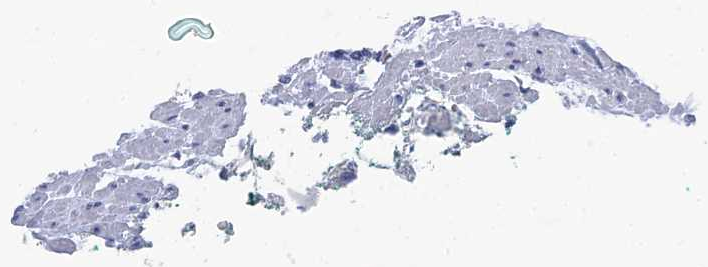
{"staining": {"intensity": "negative", "quantity": "none", "location": "none"}, "tissue": "prostate cancer", "cell_type": "Tumor cells", "image_type": "cancer", "snomed": [{"axis": "morphology", "description": "Adenocarcinoma, High grade"}, {"axis": "topography", "description": "Prostate"}], "caption": "Tumor cells are negative for brown protein staining in high-grade adenocarcinoma (prostate). (DAB IHC visualized using brightfield microscopy, high magnification).", "gene": "GFAP", "patient": {"sex": "male", "age": 66}}